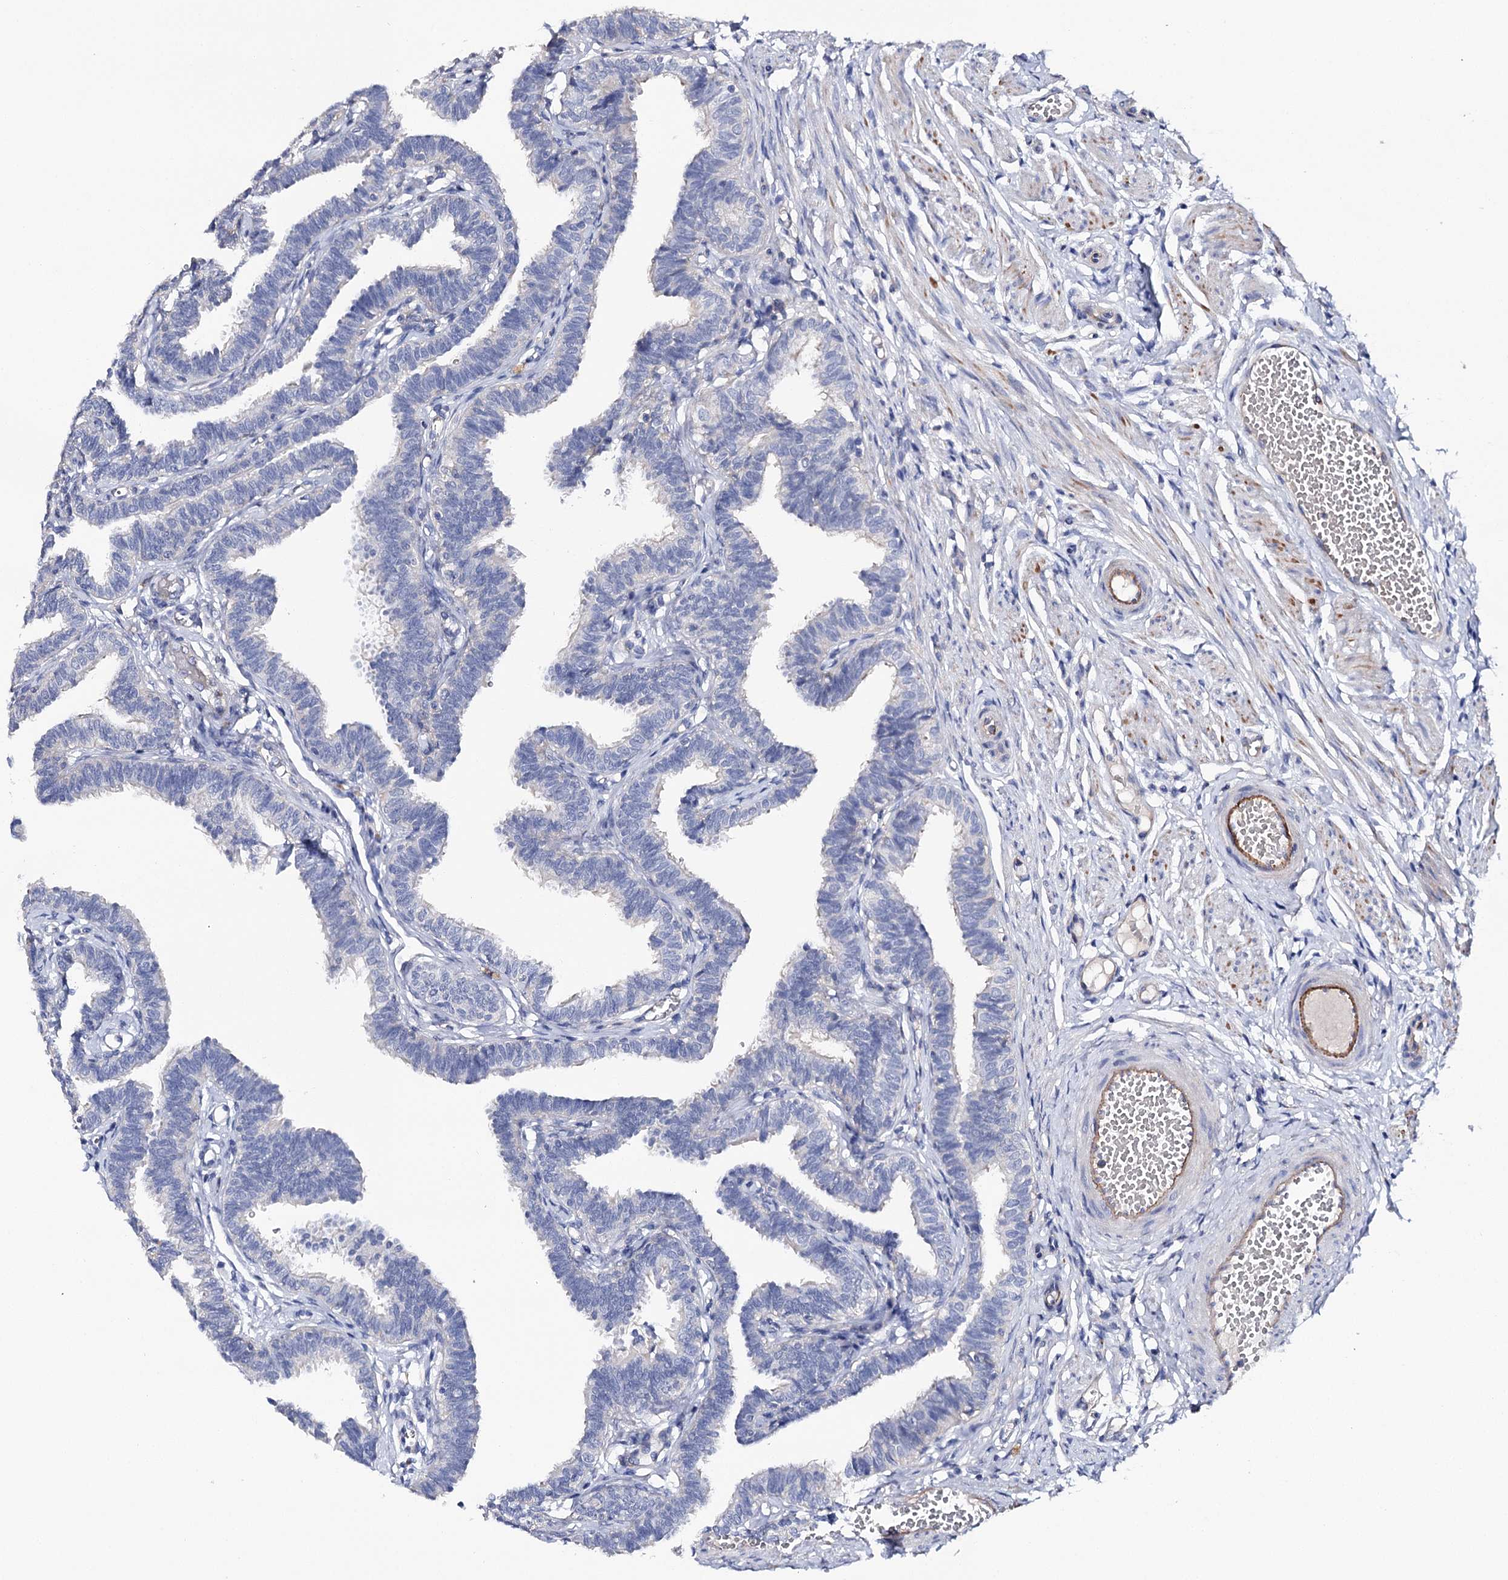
{"staining": {"intensity": "negative", "quantity": "none", "location": "none"}, "tissue": "fallopian tube", "cell_type": "Glandular cells", "image_type": "normal", "snomed": [{"axis": "morphology", "description": "Normal tissue, NOS"}, {"axis": "topography", "description": "Fallopian tube"}, {"axis": "topography", "description": "Ovary"}], "caption": "There is no significant positivity in glandular cells of fallopian tube. Brightfield microscopy of immunohistochemistry stained with DAB (3,3'-diaminobenzidine) (brown) and hematoxylin (blue), captured at high magnification.", "gene": "EPYC", "patient": {"sex": "female", "age": 23}}